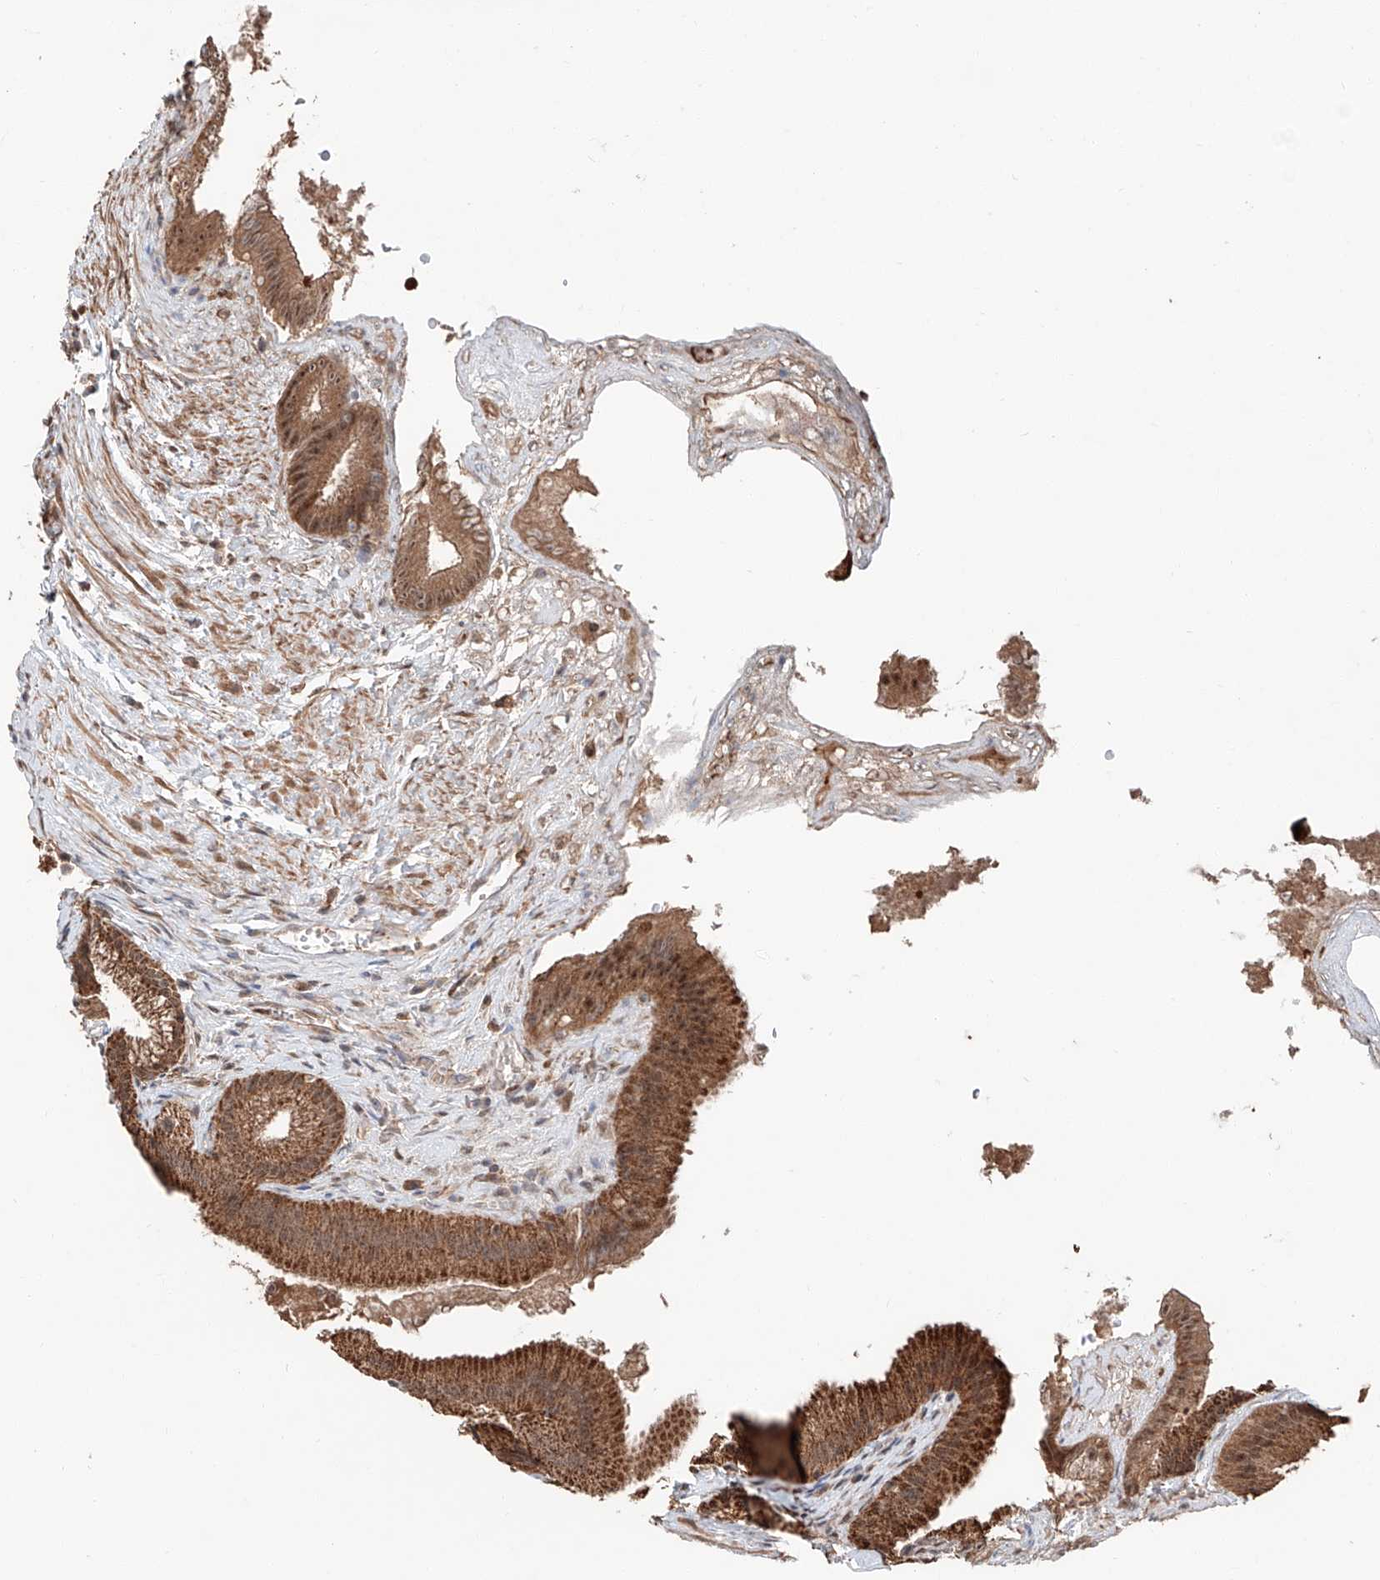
{"staining": {"intensity": "strong", "quantity": ">75%", "location": "cytoplasmic/membranous,nuclear"}, "tissue": "gallbladder", "cell_type": "Glandular cells", "image_type": "normal", "snomed": [{"axis": "morphology", "description": "Normal tissue, NOS"}, {"axis": "topography", "description": "Gallbladder"}], "caption": "The image displays a brown stain indicating the presence of a protein in the cytoplasmic/membranous,nuclear of glandular cells in gallbladder.", "gene": "ZNF445", "patient": {"sex": "male", "age": 55}}